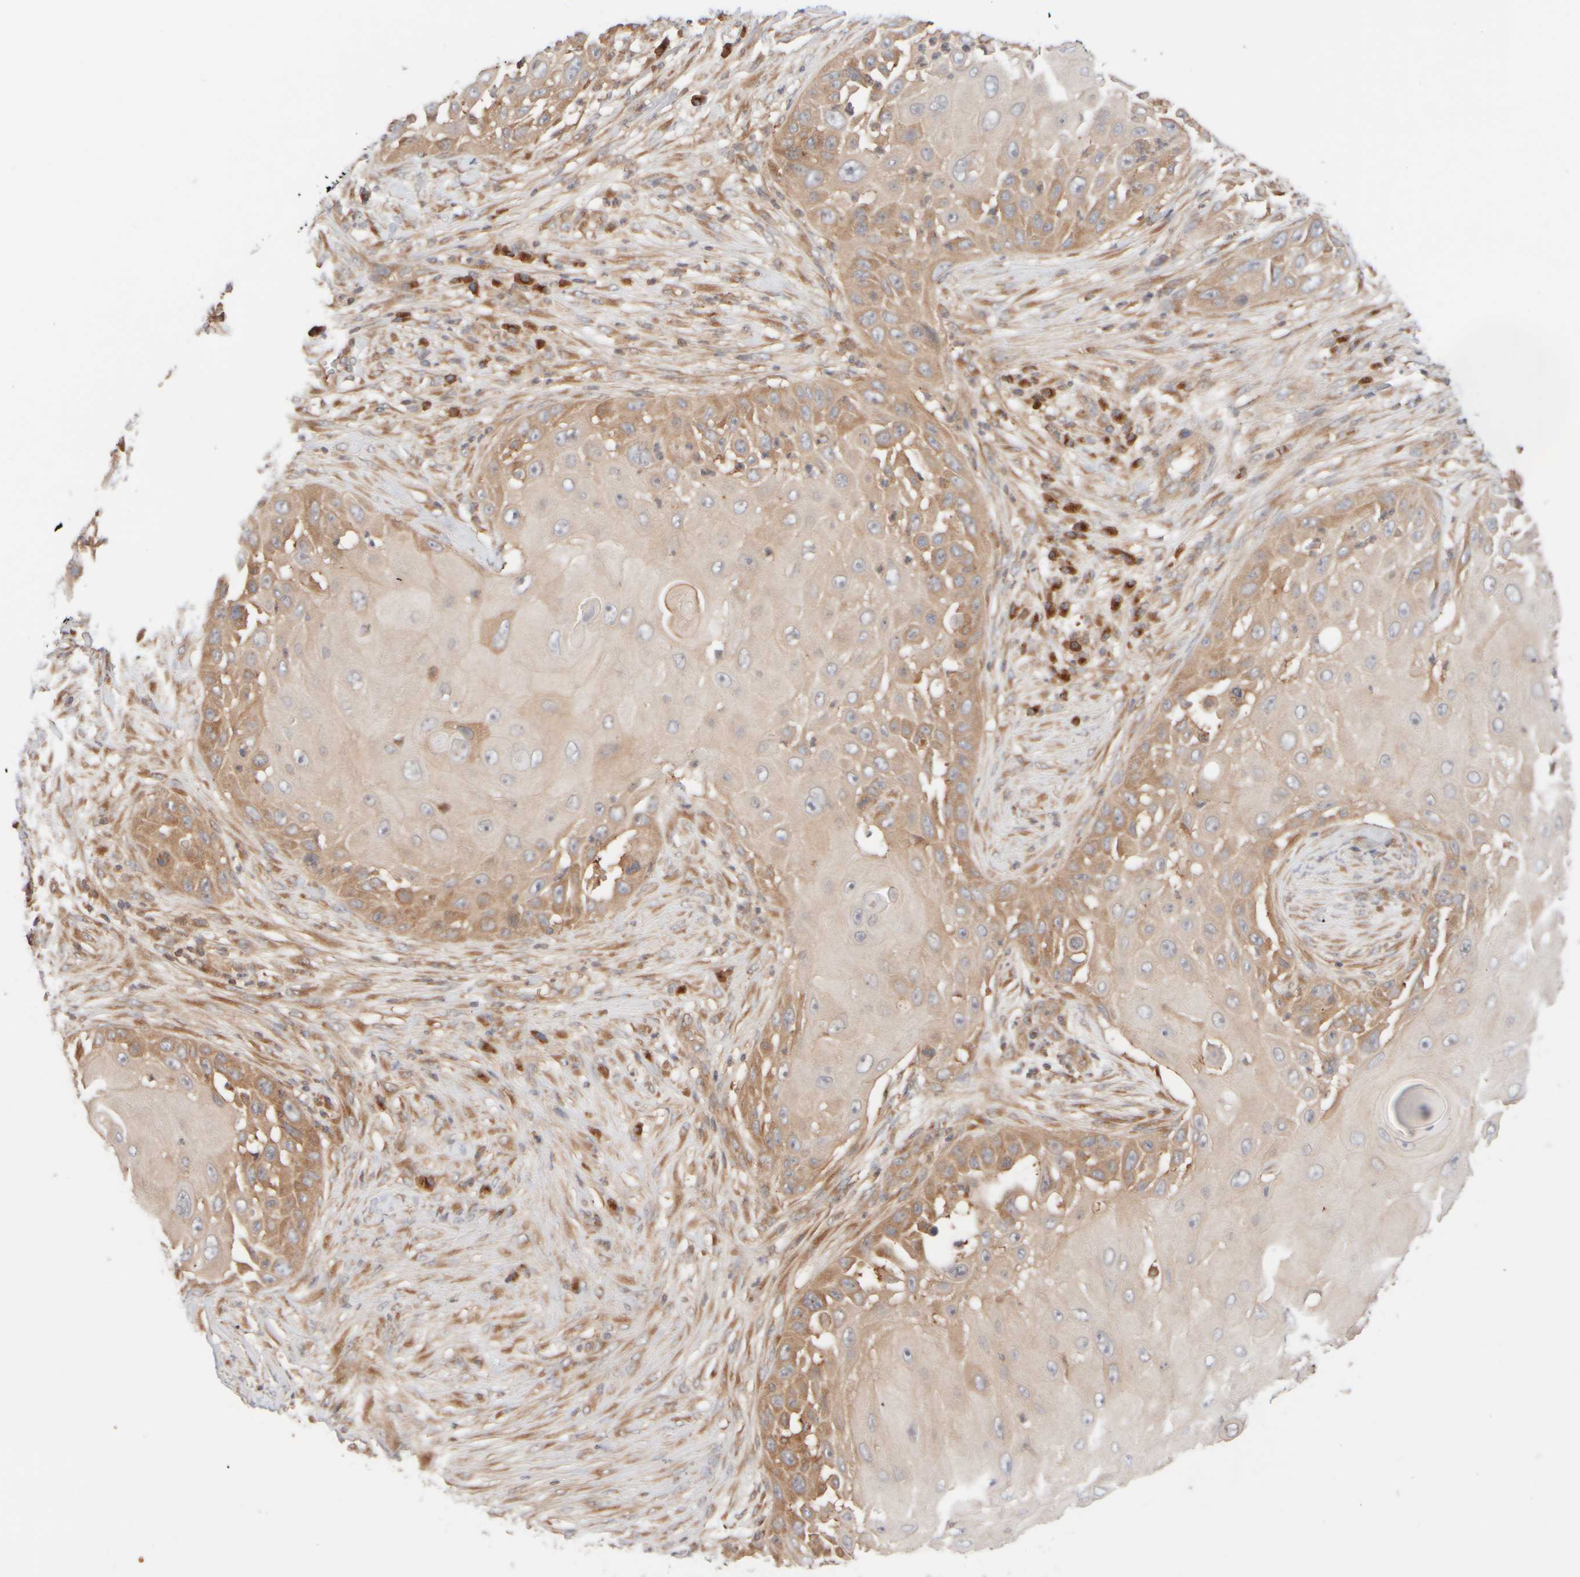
{"staining": {"intensity": "moderate", "quantity": "25%-75%", "location": "cytoplasmic/membranous"}, "tissue": "skin cancer", "cell_type": "Tumor cells", "image_type": "cancer", "snomed": [{"axis": "morphology", "description": "Squamous cell carcinoma, NOS"}, {"axis": "topography", "description": "Skin"}], "caption": "An image showing moderate cytoplasmic/membranous staining in about 25%-75% of tumor cells in skin cancer, as visualized by brown immunohistochemical staining.", "gene": "RABEP1", "patient": {"sex": "female", "age": 44}}